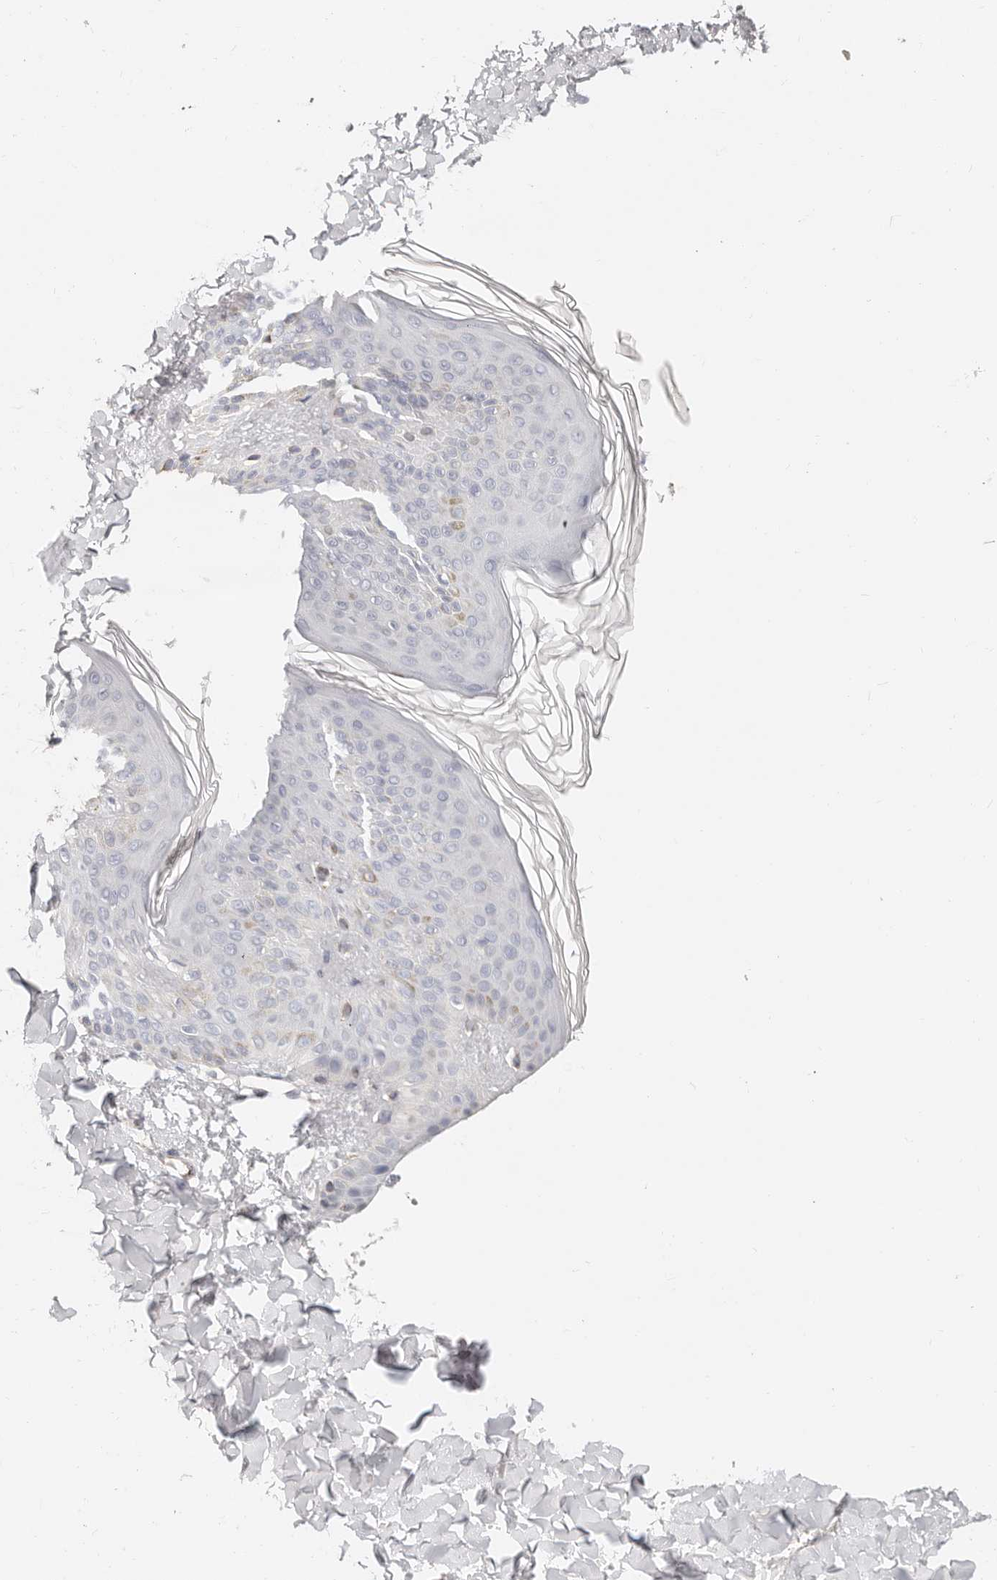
{"staining": {"intensity": "negative", "quantity": "none", "location": "none"}, "tissue": "skin", "cell_type": "Fibroblasts", "image_type": "normal", "snomed": [{"axis": "morphology", "description": "Normal tissue, NOS"}, {"axis": "morphology", "description": "Neoplasm, benign, NOS"}, {"axis": "topography", "description": "Skin"}, {"axis": "topography", "description": "Soft tissue"}], "caption": "High magnification brightfield microscopy of benign skin stained with DAB (brown) and counterstained with hematoxylin (blue): fibroblasts show no significant positivity.", "gene": "ZRANB1", "patient": {"sex": "male", "age": 26}}